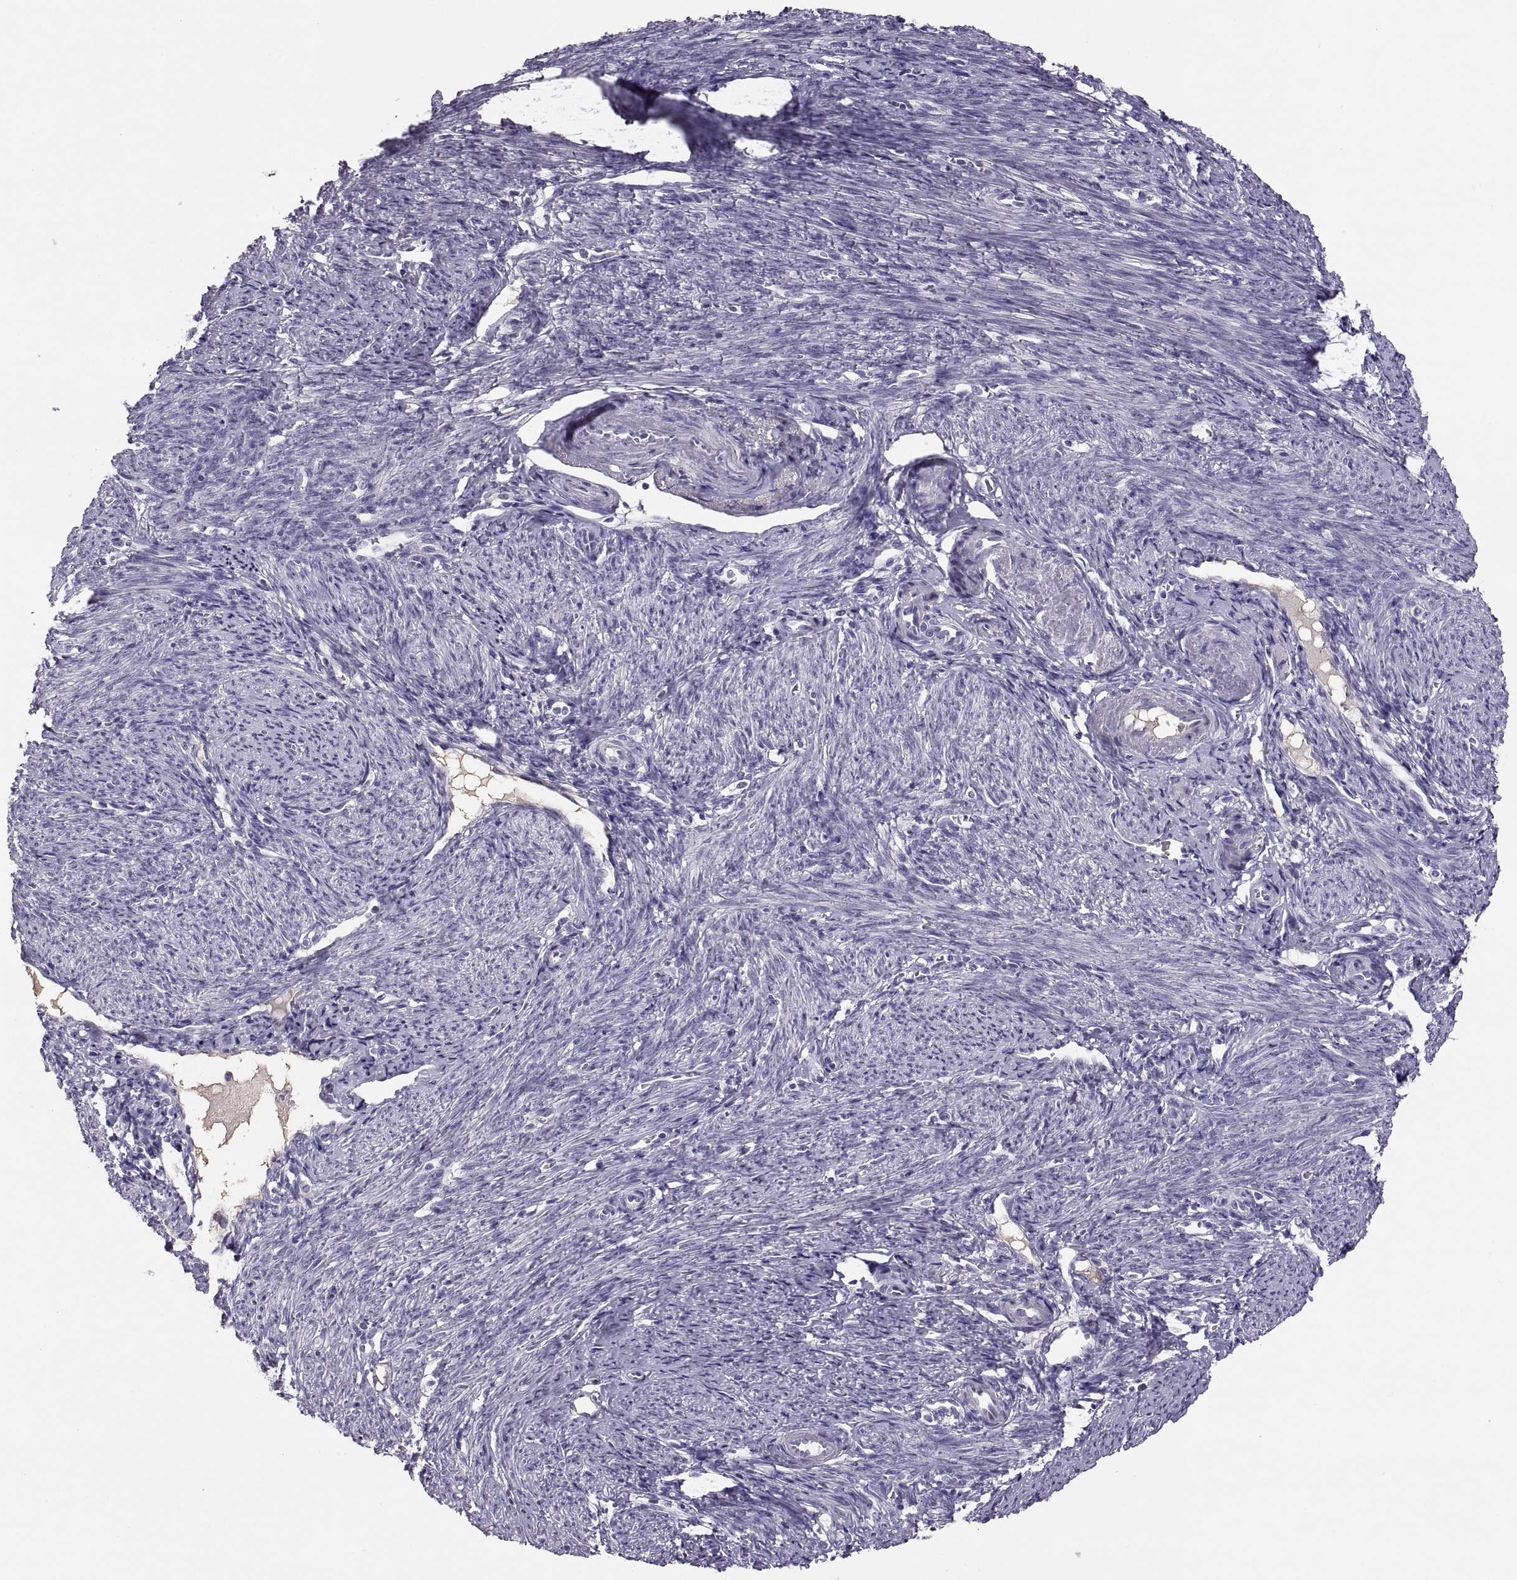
{"staining": {"intensity": "negative", "quantity": "none", "location": "none"}, "tissue": "endometrial cancer", "cell_type": "Tumor cells", "image_type": "cancer", "snomed": [{"axis": "morphology", "description": "Adenocarcinoma, NOS"}, {"axis": "topography", "description": "Endometrium"}], "caption": "Immunohistochemical staining of adenocarcinoma (endometrial) exhibits no significant staining in tumor cells.", "gene": "TBX19", "patient": {"sex": "female", "age": 57}}